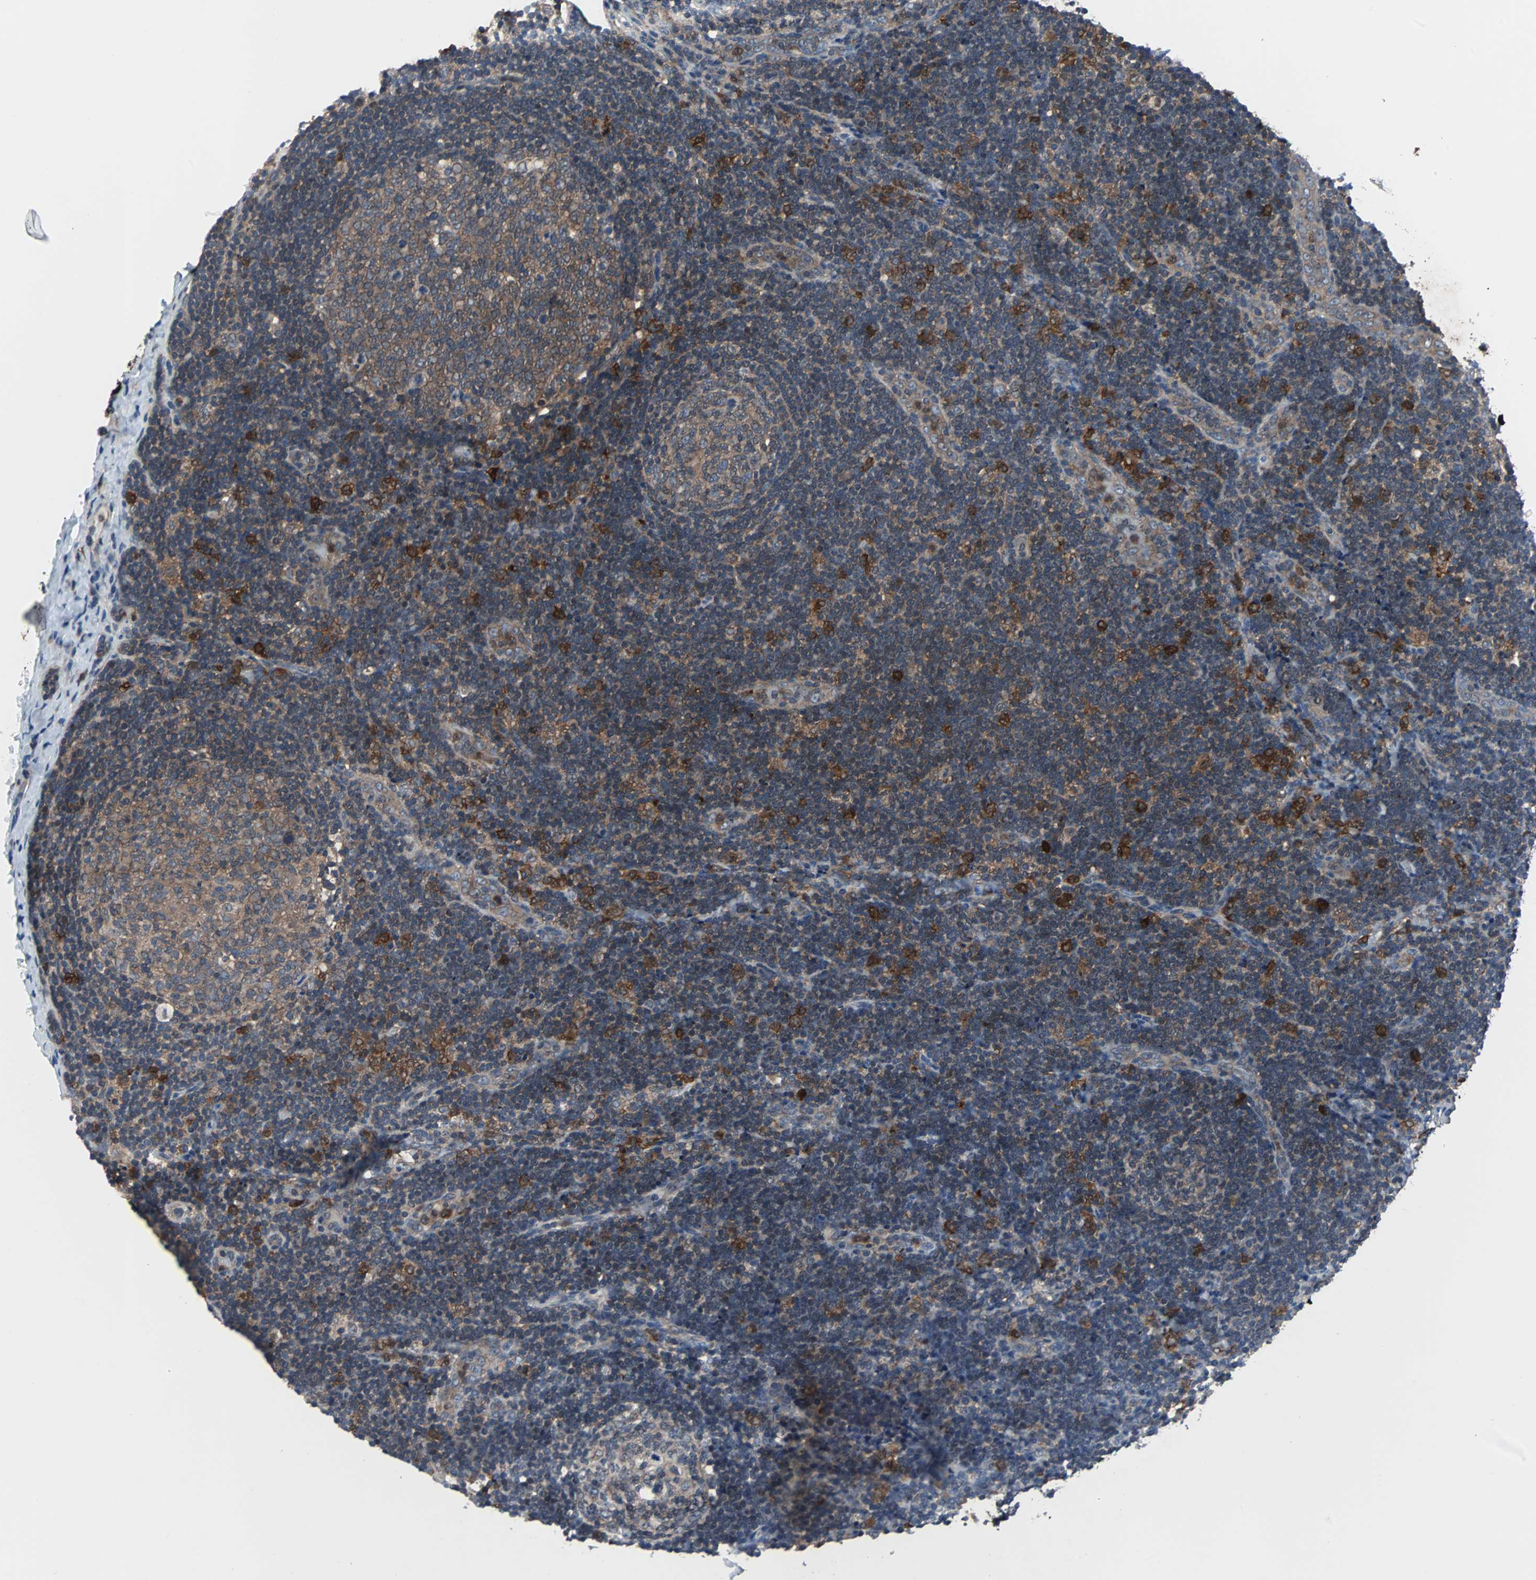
{"staining": {"intensity": "moderate", "quantity": ">75%", "location": "cytoplasmic/membranous"}, "tissue": "lymph node", "cell_type": "Germinal center cells", "image_type": "normal", "snomed": [{"axis": "morphology", "description": "Normal tissue, NOS"}, {"axis": "topography", "description": "Lymph node"}], "caption": "About >75% of germinal center cells in normal lymph node reveal moderate cytoplasmic/membranous protein staining as visualized by brown immunohistochemical staining.", "gene": "PAK1", "patient": {"sex": "female", "age": 14}}